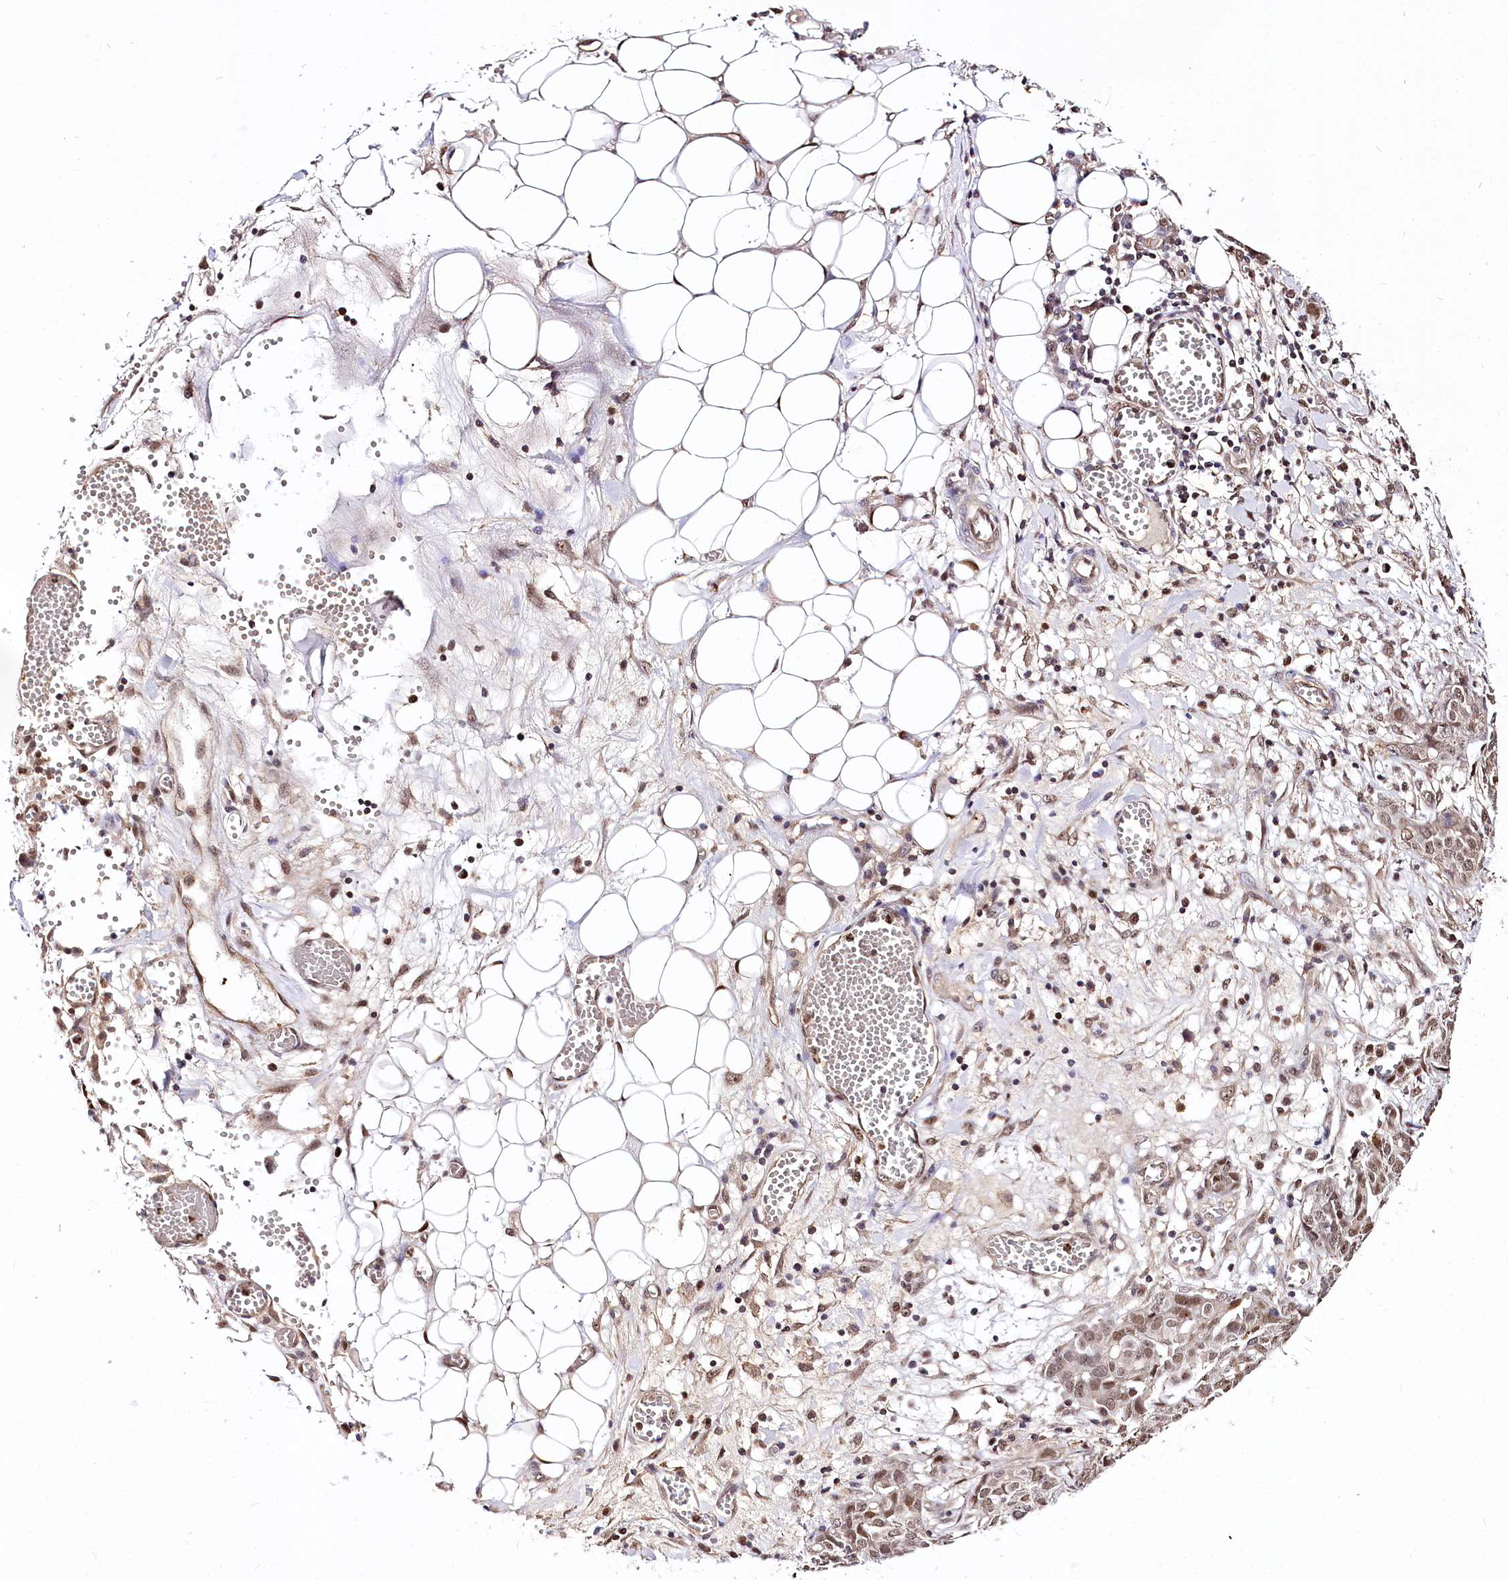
{"staining": {"intensity": "weak", "quantity": ">75%", "location": "nuclear"}, "tissue": "ovarian cancer", "cell_type": "Tumor cells", "image_type": "cancer", "snomed": [{"axis": "morphology", "description": "Cystadenocarcinoma, serous, NOS"}, {"axis": "topography", "description": "Soft tissue"}, {"axis": "topography", "description": "Ovary"}], "caption": "A photomicrograph showing weak nuclear positivity in approximately >75% of tumor cells in ovarian serous cystadenocarcinoma, as visualized by brown immunohistochemical staining.", "gene": "GNL3L", "patient": {"sex": "female", "age": 57}}